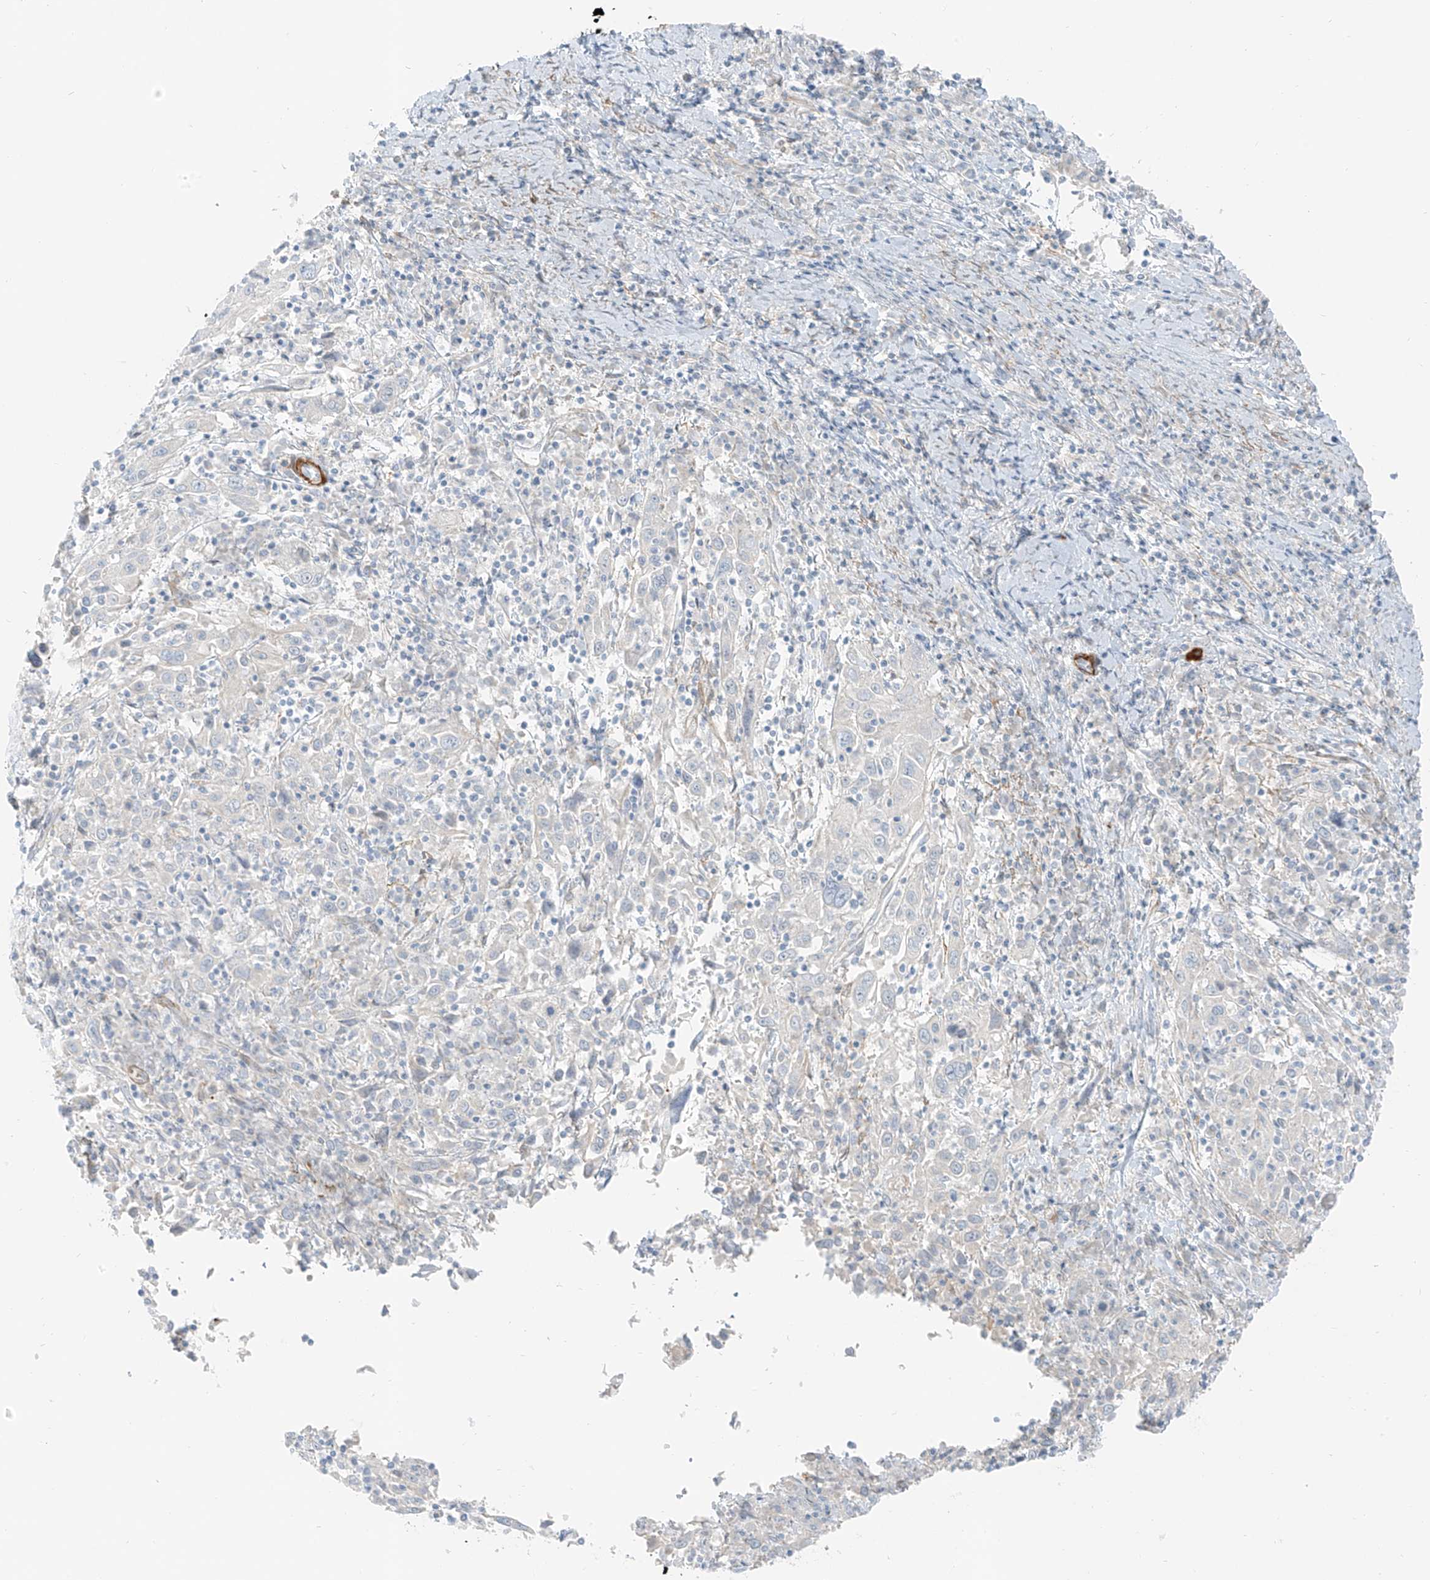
{"staining": {"intensity": "negative", "quantity": "none", "location": "none"}, "tissue": "cervical cancer", "cell_type": "Tumor cells", "image_type": "cancer", "snomed": [{"axis": "morphology", "description": "Squamous cell carcinoma, NOS"}, {"axis": "topography", "description": "Cervix"}], "caption": "DAB immunohistochemical staining of squamous cell carcinoma (cervical) reveals no significant expression in tumor cells.", "gene": "SMCP", "patient": {"sex": "female", "age": 46}}